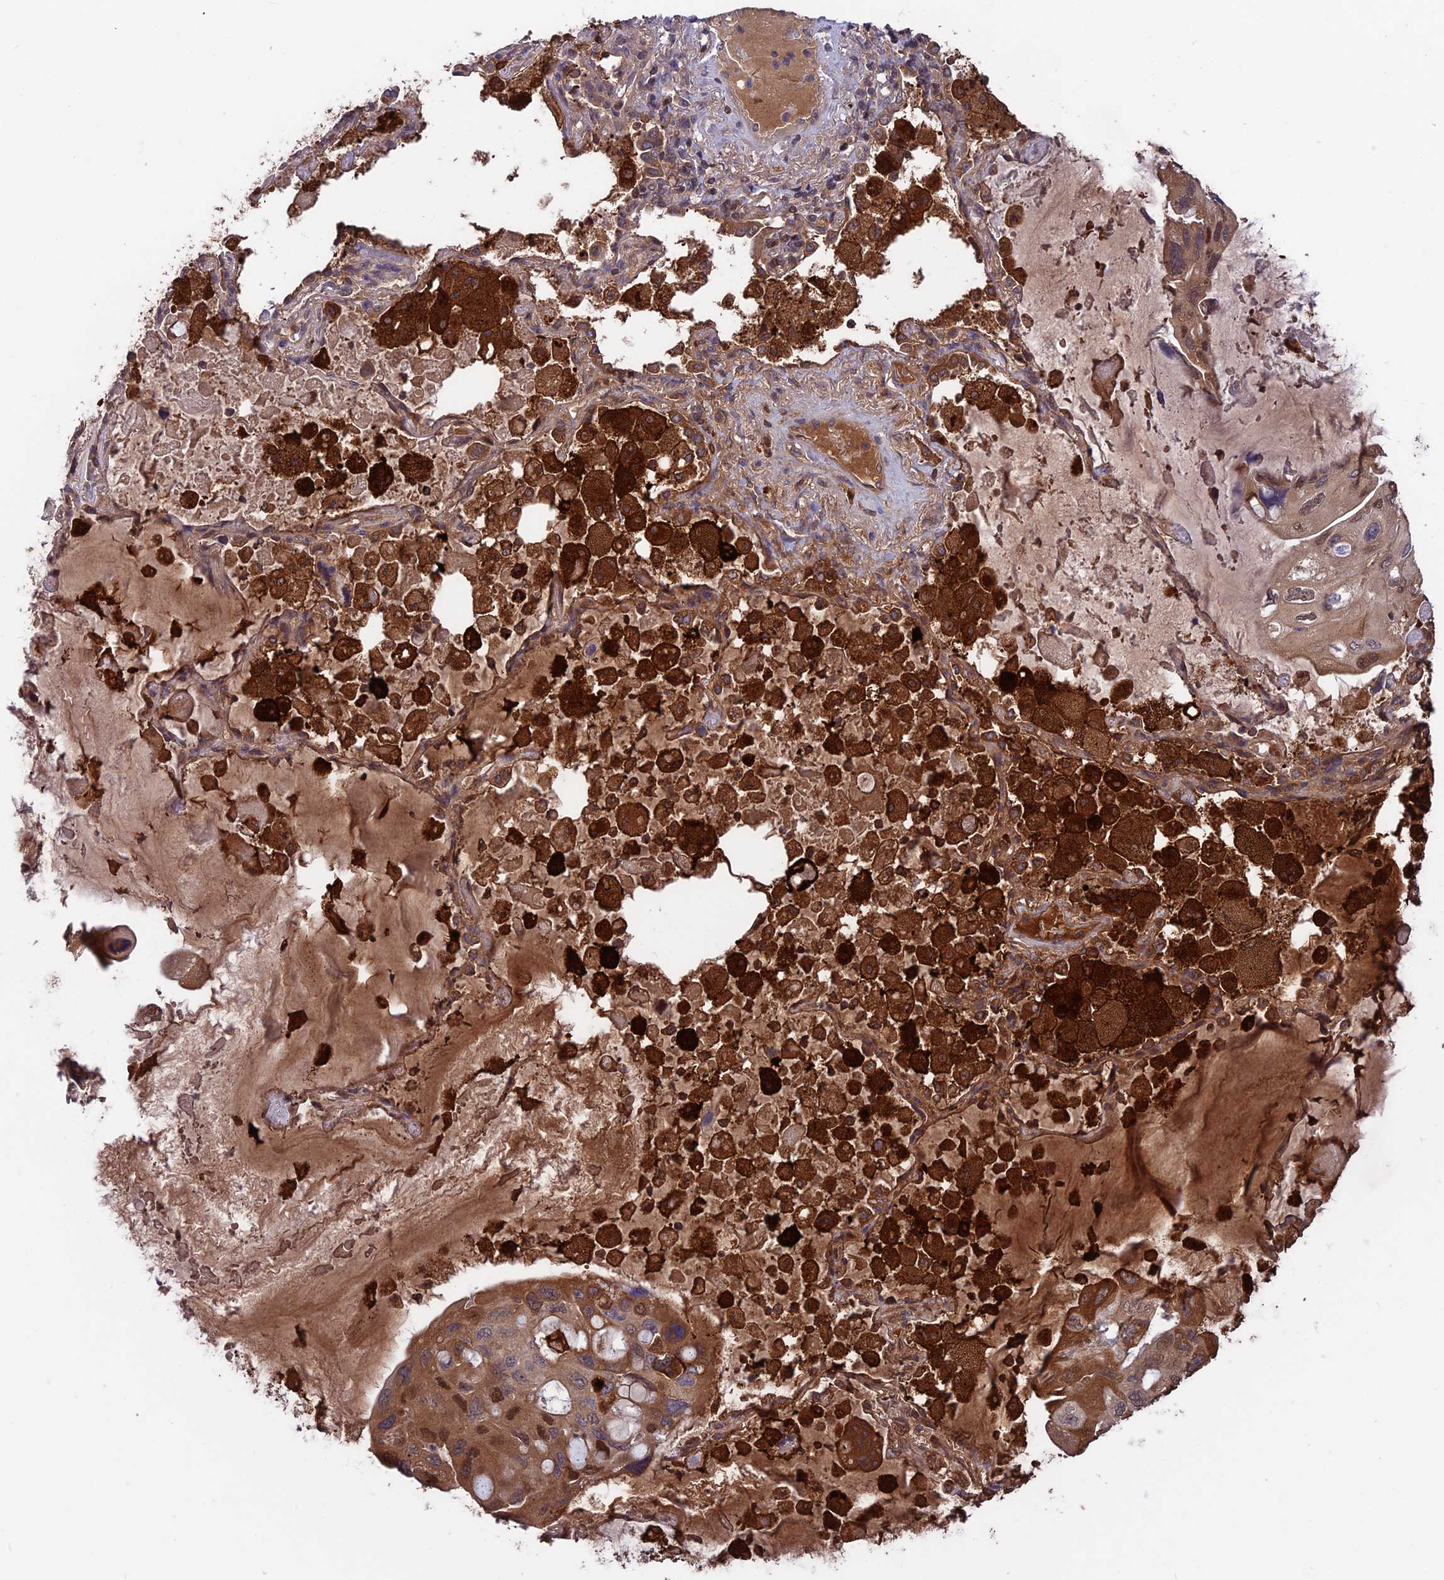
{"staining": {"intensity": "moderate", "quantity": ">75%", "location": "cytoplasmic/membranous,nuclear"}, "tissue": "lung cancer", "cell_type": "Tumor cells", "image_type": "cancer", "snomed": [{"axis": "morphology", "description": "Squamous cell carcinoma, NOS"}, {"axis": "topography", "description": "Lung"}], "caption": "Human lung cancer stained with a brown dye exhibits moderate cytoplasmic/membranous and nuclear positive staining in about >75% of tumor cells.", "gene": "MAST2", "patient": {"sex": "female", "age": 73}}